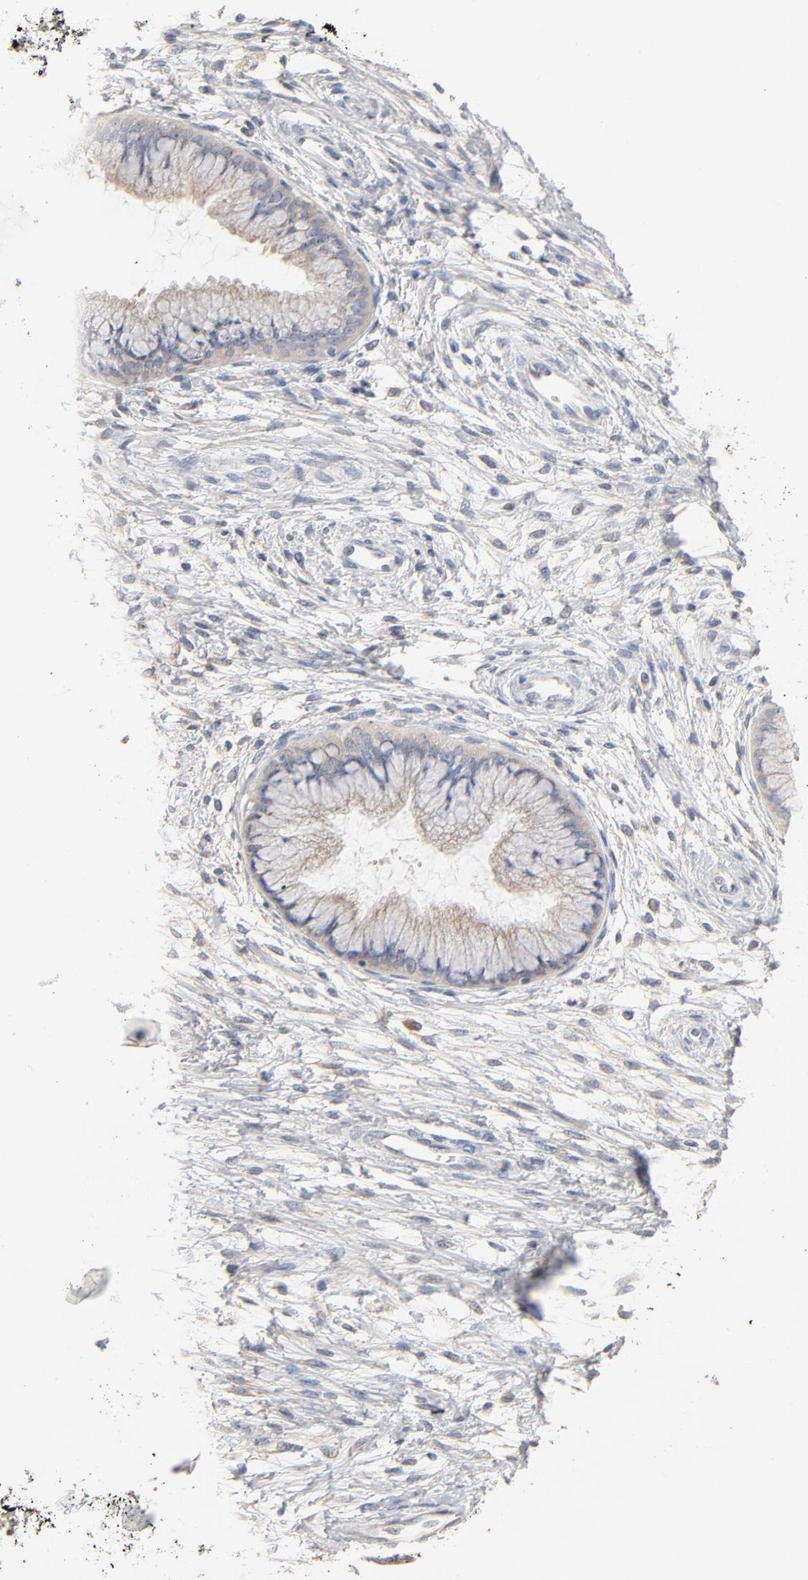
{"staining": {"intensity": "weak", "quantity": ">75%", "location": "cytoplasmic/membranous"}, "tissue": "cervix", "cell_type": "Glandular cells", "image_type": "normal", "snomed": [{"axis": "morphology", "description": "Normal tissue, NOS"}, {"axis": "topography", "description": "Cervix"}], "caption": "High-power microscopy captured an immunohistochemistry image of normal cervix, revealing weak cytoplasmic/membranous staining in about >75% of glandular cells.", "gene": "ZDHHC8", "patient": {"sex": "female", "age": 39}}